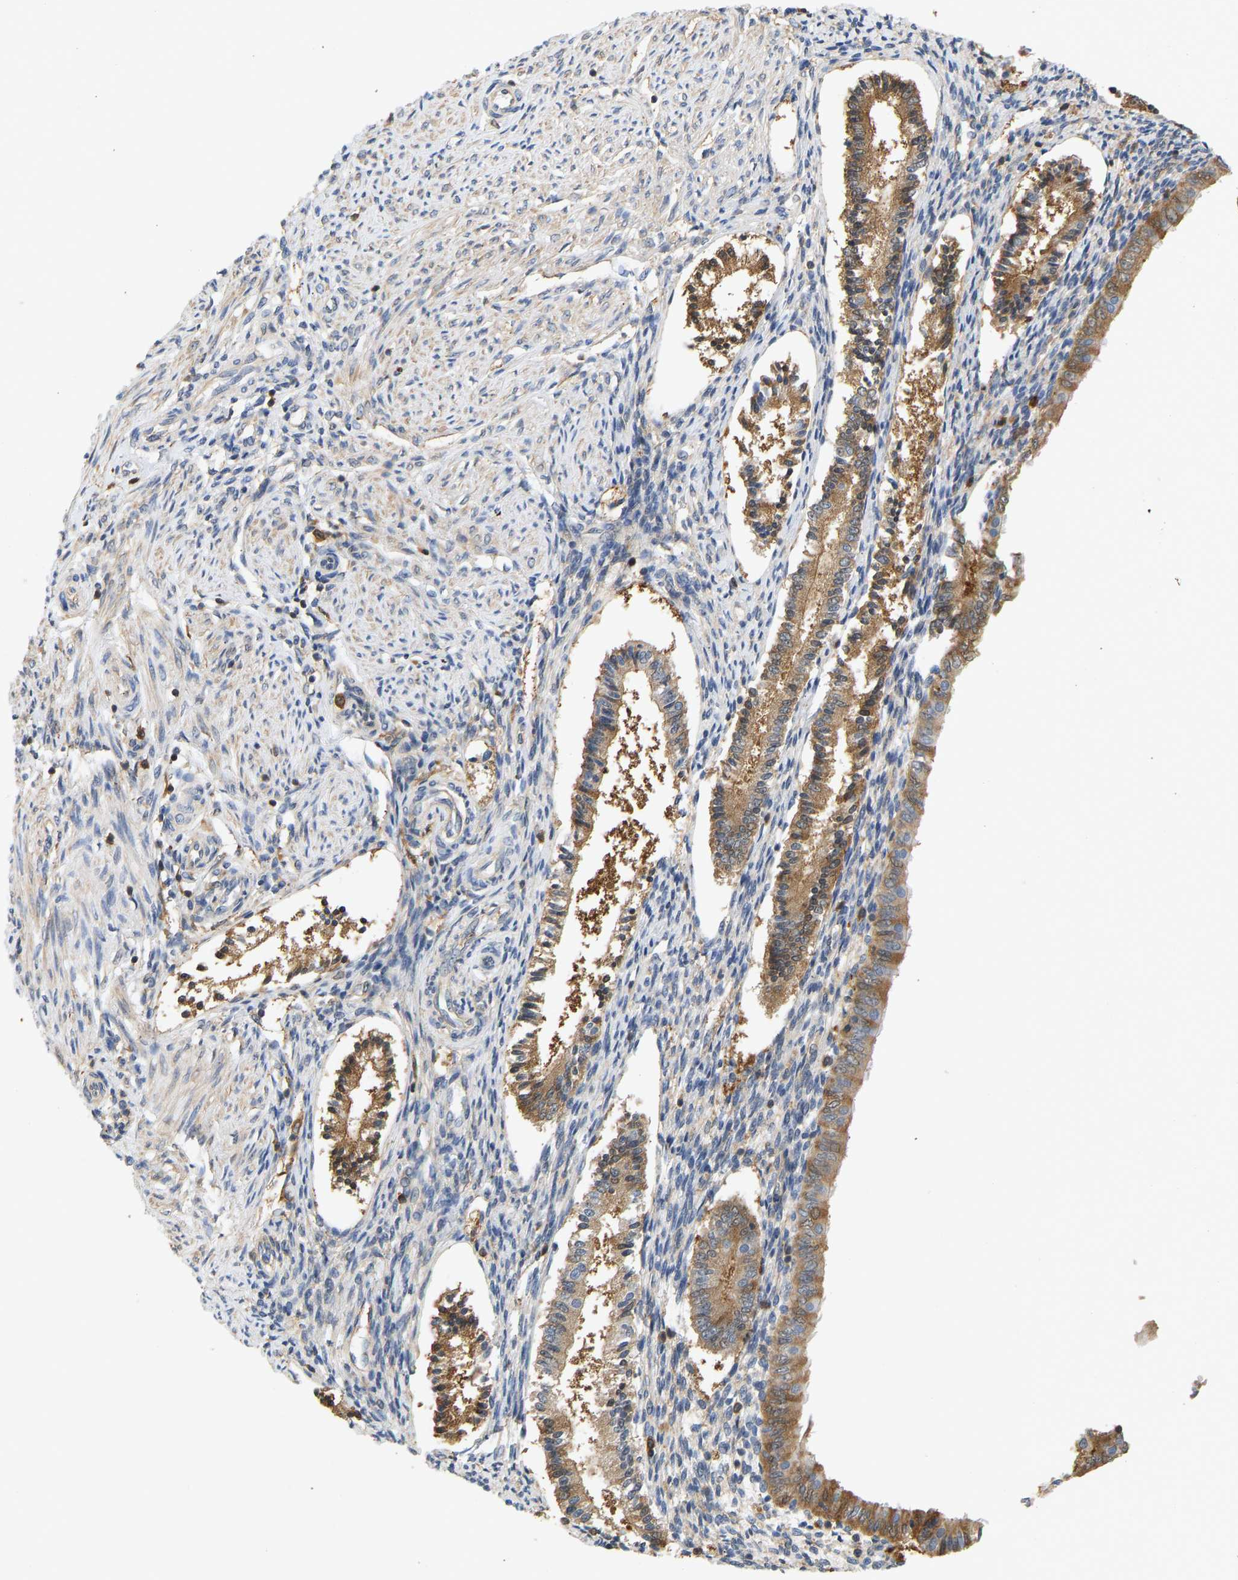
{"staining": {"intensity": "moderate", "quantity": "<25%", "location": "cytoplasmic/membranous"}, "tissue": "endometrium", "cell_type": "Cells in endometrial stroma", "image_type": "normal", "snomed": [{"axis": "morphology", "description": "Normal tissue, NOS"}, {"axis": "topography", "description": "Endometrium"}], "caption": "Immunohistochemical staining of normal endometrium shows low levels of moderate cytoplasmic/membranous staining in about <25% of cells in endometrial stroma.", "gene": "ENO1", "patient": {"sex": "female", "age": 42}}